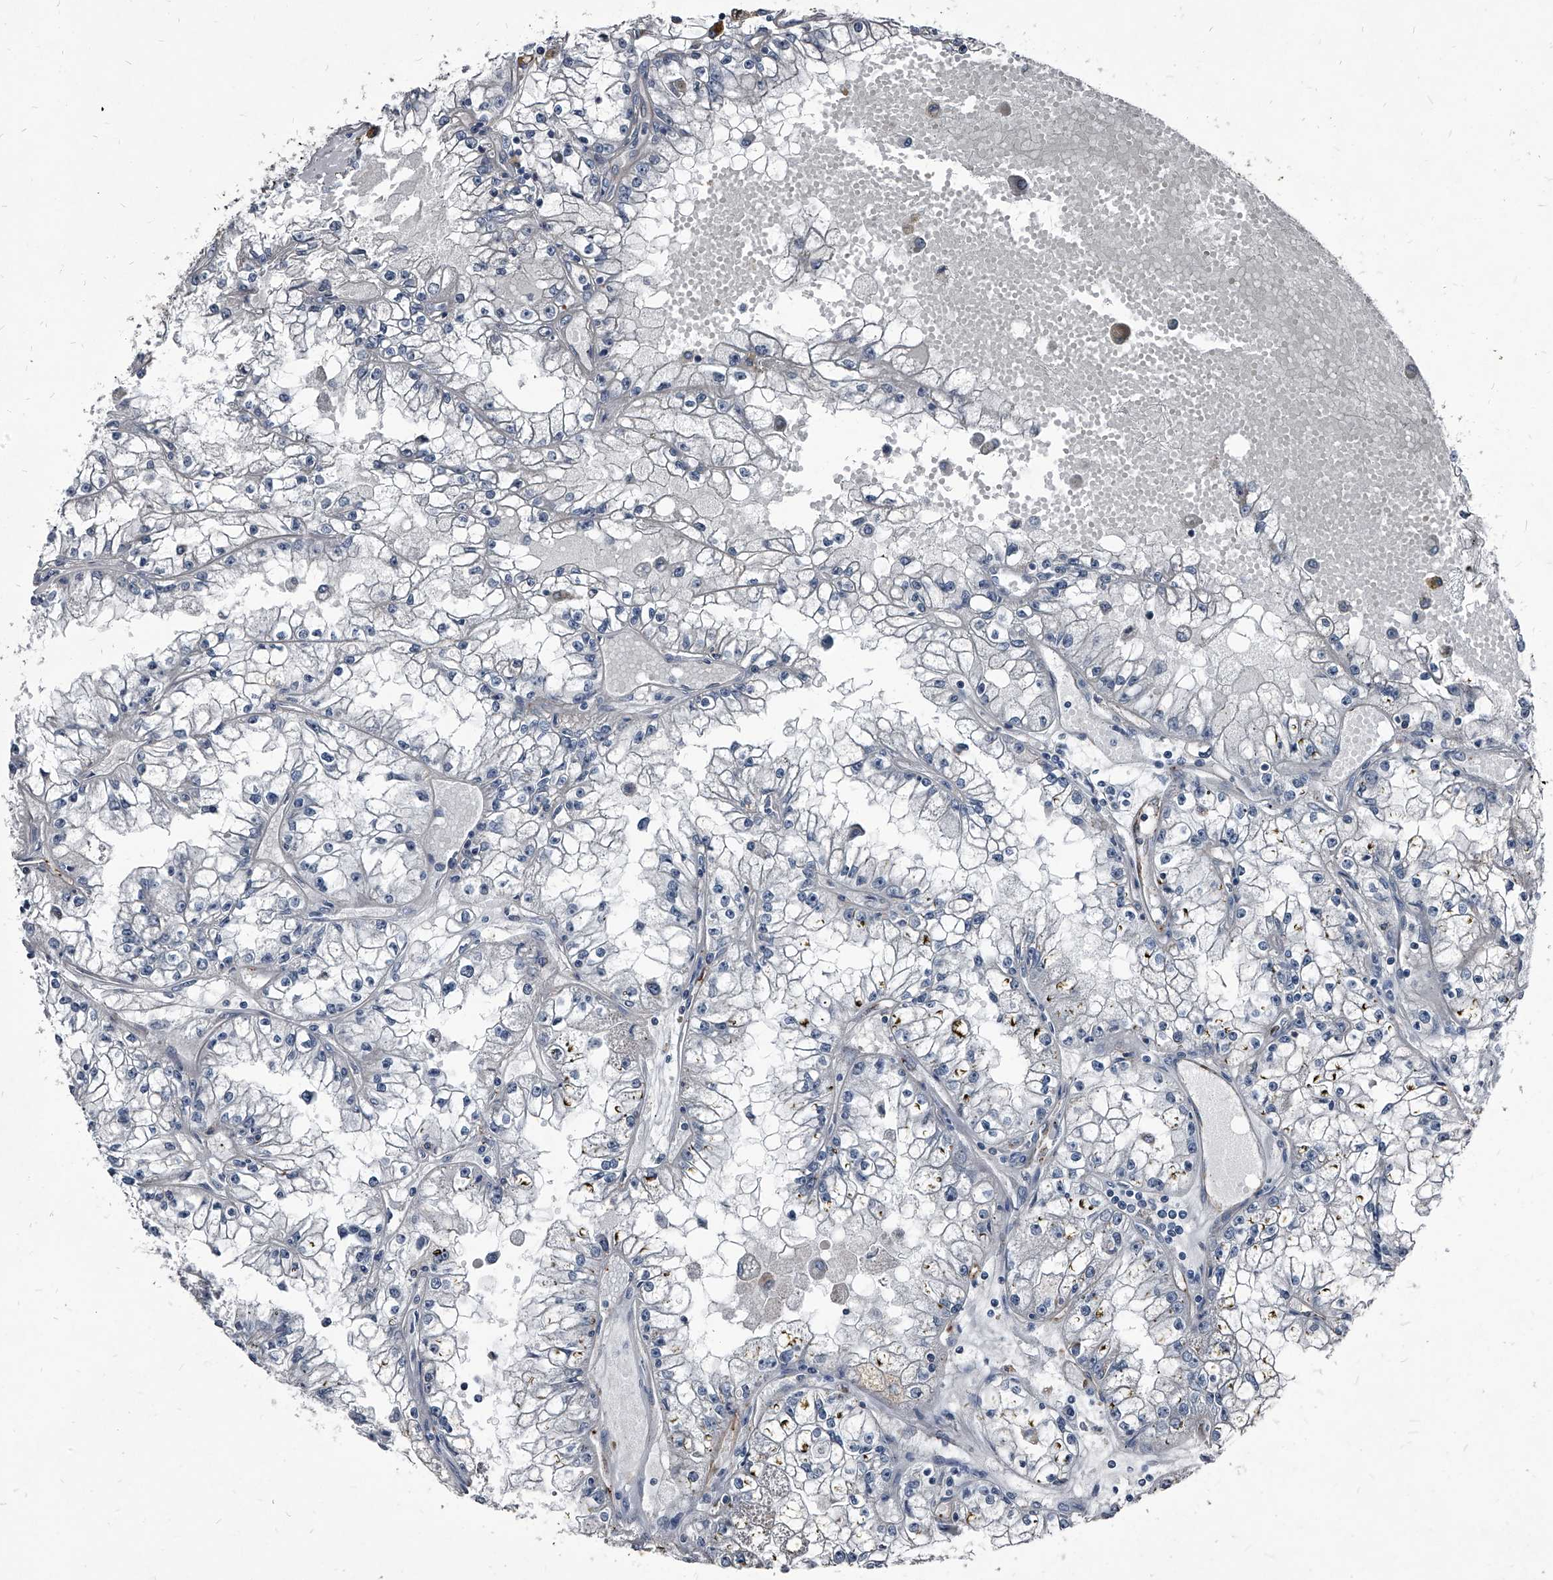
{"staining": {"intensity": "negative", "quantity": "none", "location": "none"}, "tissue": "renal cancer", "cell_type": "Tumor cells", "image_type": "cancer", "snomed": [{"axis": "morphology", "description": "Adenocarcinoma, NOS"}, {"axis": "topography", "description": "Kidney"}], "caption": "Tumor cells are negative for brown protein staining in adenocarcinoma (renal). (DAB immunohistochemistry visualized using brightfield microscopy, high magnification).", "gene": "PGLYRP3", "patient": {"sex": "male", "age": 56}}